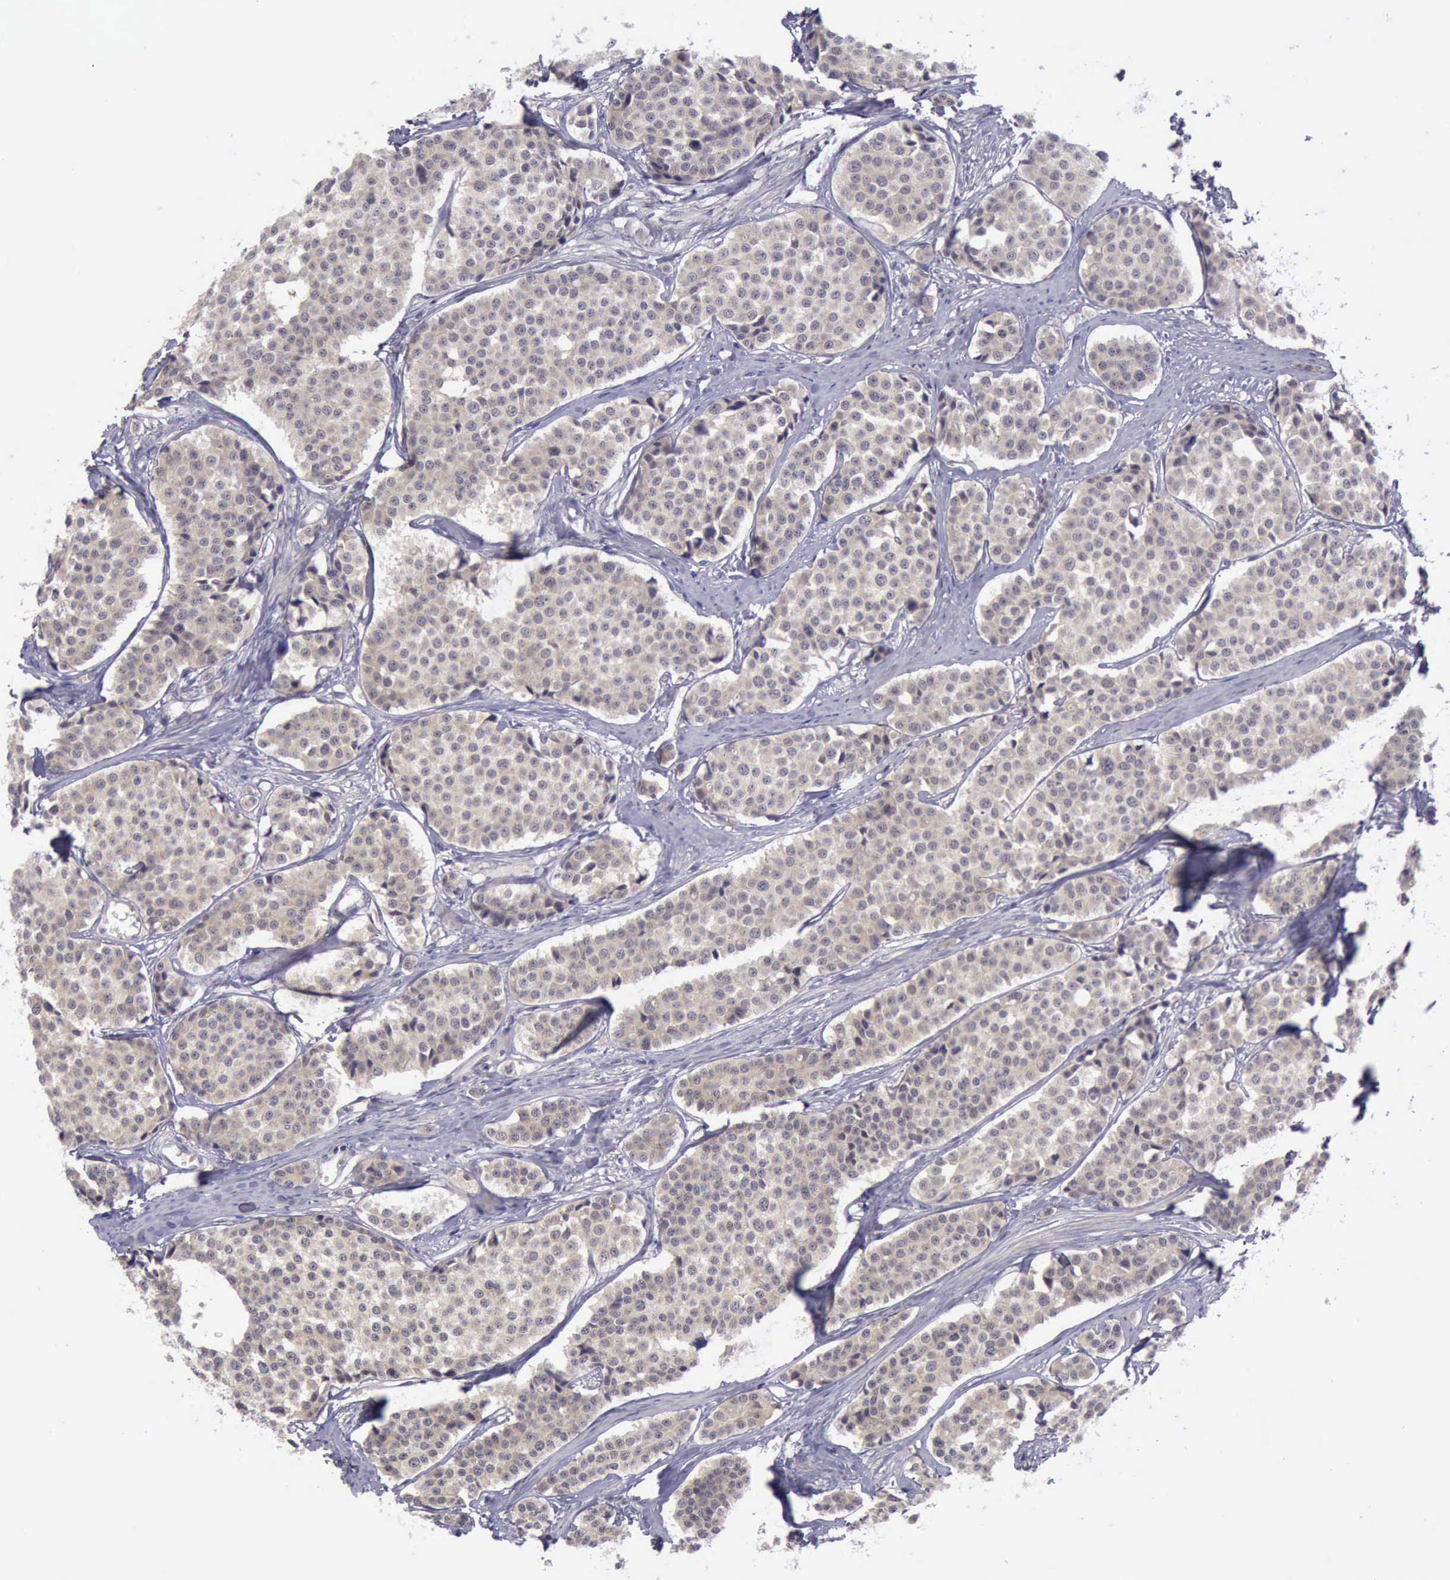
{"staining": {"intensity": "weak", "quantity": ">75%", "location": "cytoplasmic/membranous"}, "tissue": "carcinoid", "cell_type": "Tumor cells", "image_type": "cancer", "snomed": [{"axis": "morphology", "description": "Carcinoid, malignant, NOS"}, {"axis": "topography", "description": "Small intestine"}], "caption": "Carcinoid (malignant) was stained to show a protein in brown. There is low levels of weak cytoplasmic/membranous positivity in about >75% of tumor cells.", "gene": "ARNT2", "patient": {"sex": "male", "age": 60}}